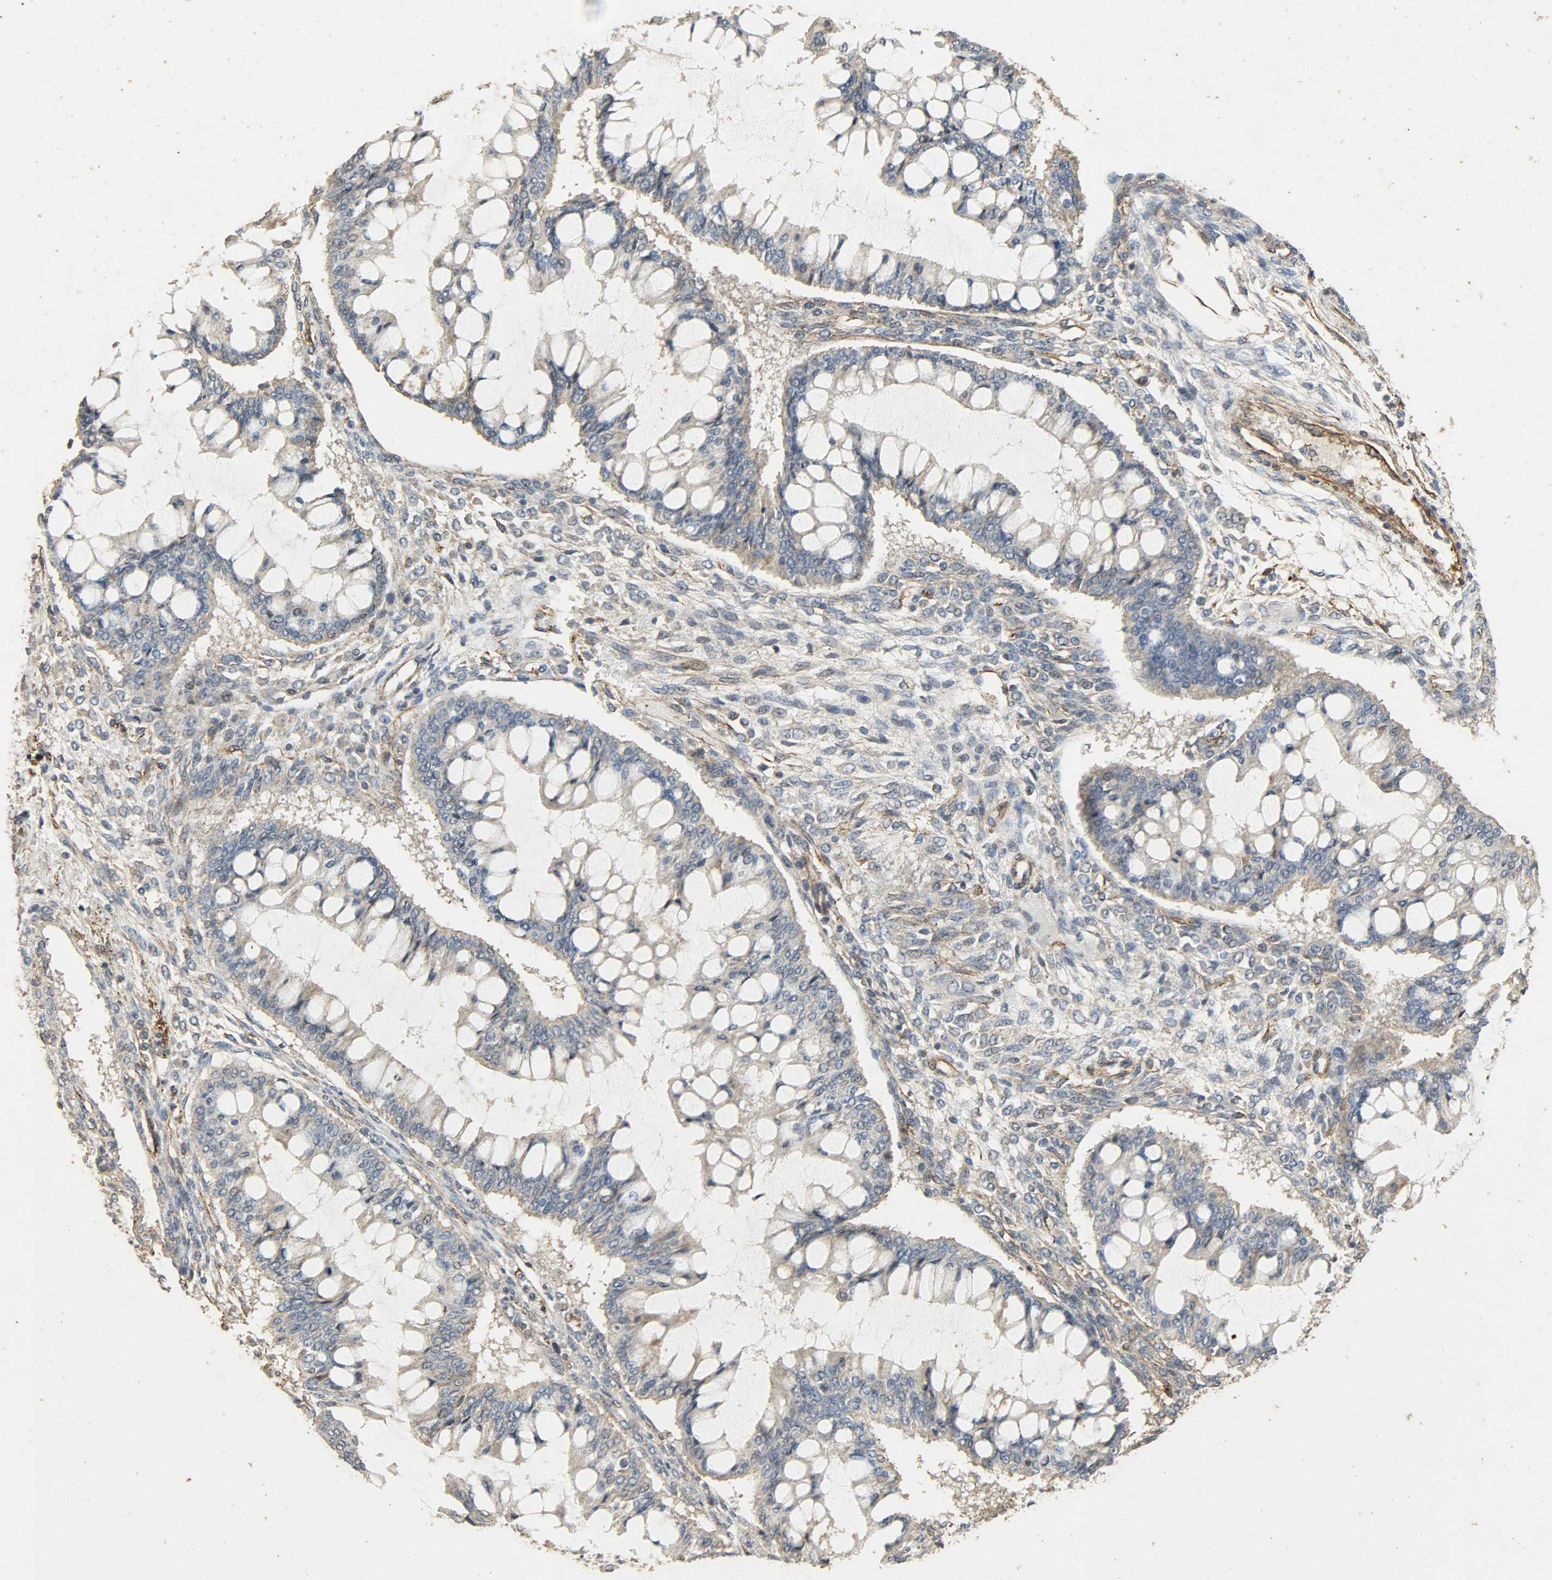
{"staining": {"intensity": "weak", "quantity": "25%-75%", "location": "cytoplasmic/membranous"}, "tissue": "ovarian cancer", "cell_type": "Tumor cells", "image_type": "cancer", "snomed": [{"axis": "morphology", "description": "Cystadenocarcinoma, mucinous, NOS"}, {"axis": "topography", "description": "Ovary"}], "caption": "Brown immunohistochemical staining in human ovarian mucinous cystadenocarcinoma shows weak cytoplasmic/membranous expression in about 25%-75% of tumor cells. The staining is performed using DAB brown chromogen to label protein expression. The nuclei are counter-stained blue using hematoxylin.", "gene": "TPM4", "patient": {"sex": "female", "age": 73}}